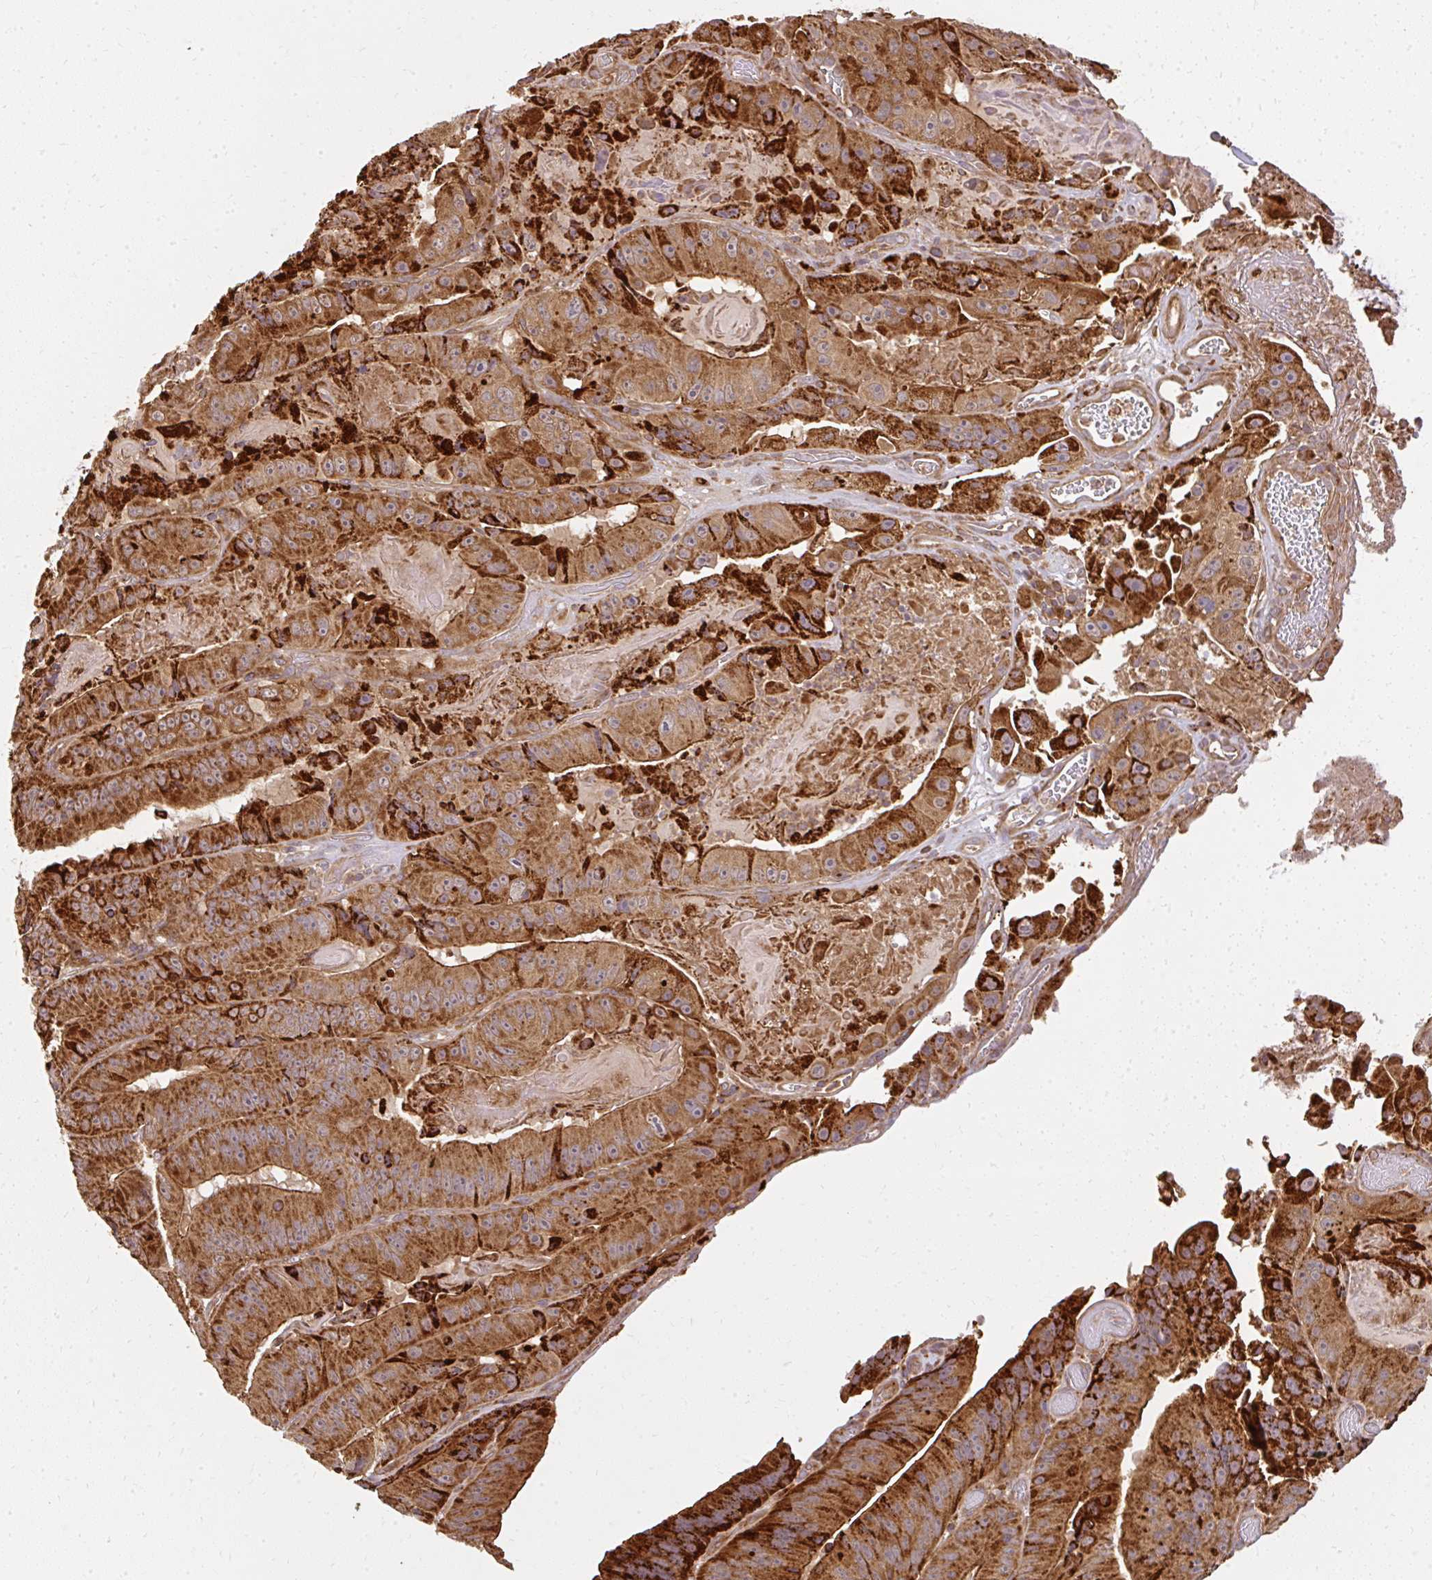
{"staining": {"intensity": "strong", "quantity": ">75%", "location": "cytoplasmic/membranous"}, "tissue": "colorectal cancer", "cell_type": "Tumor cells", "image_type": "cancer", "snomed": [{"axis": "morphology", "description": "Adenocarcinoma, NOS"}, {"axis": "topography", "description": "Colon"}], "caption": "Strong cytoplasmic/membranous protein positivity is seen in about >75% of tumor cells in colorectal adenocarcinoma.", "gene": "GNS", "patient": {"sex": "female", "age": 86}}